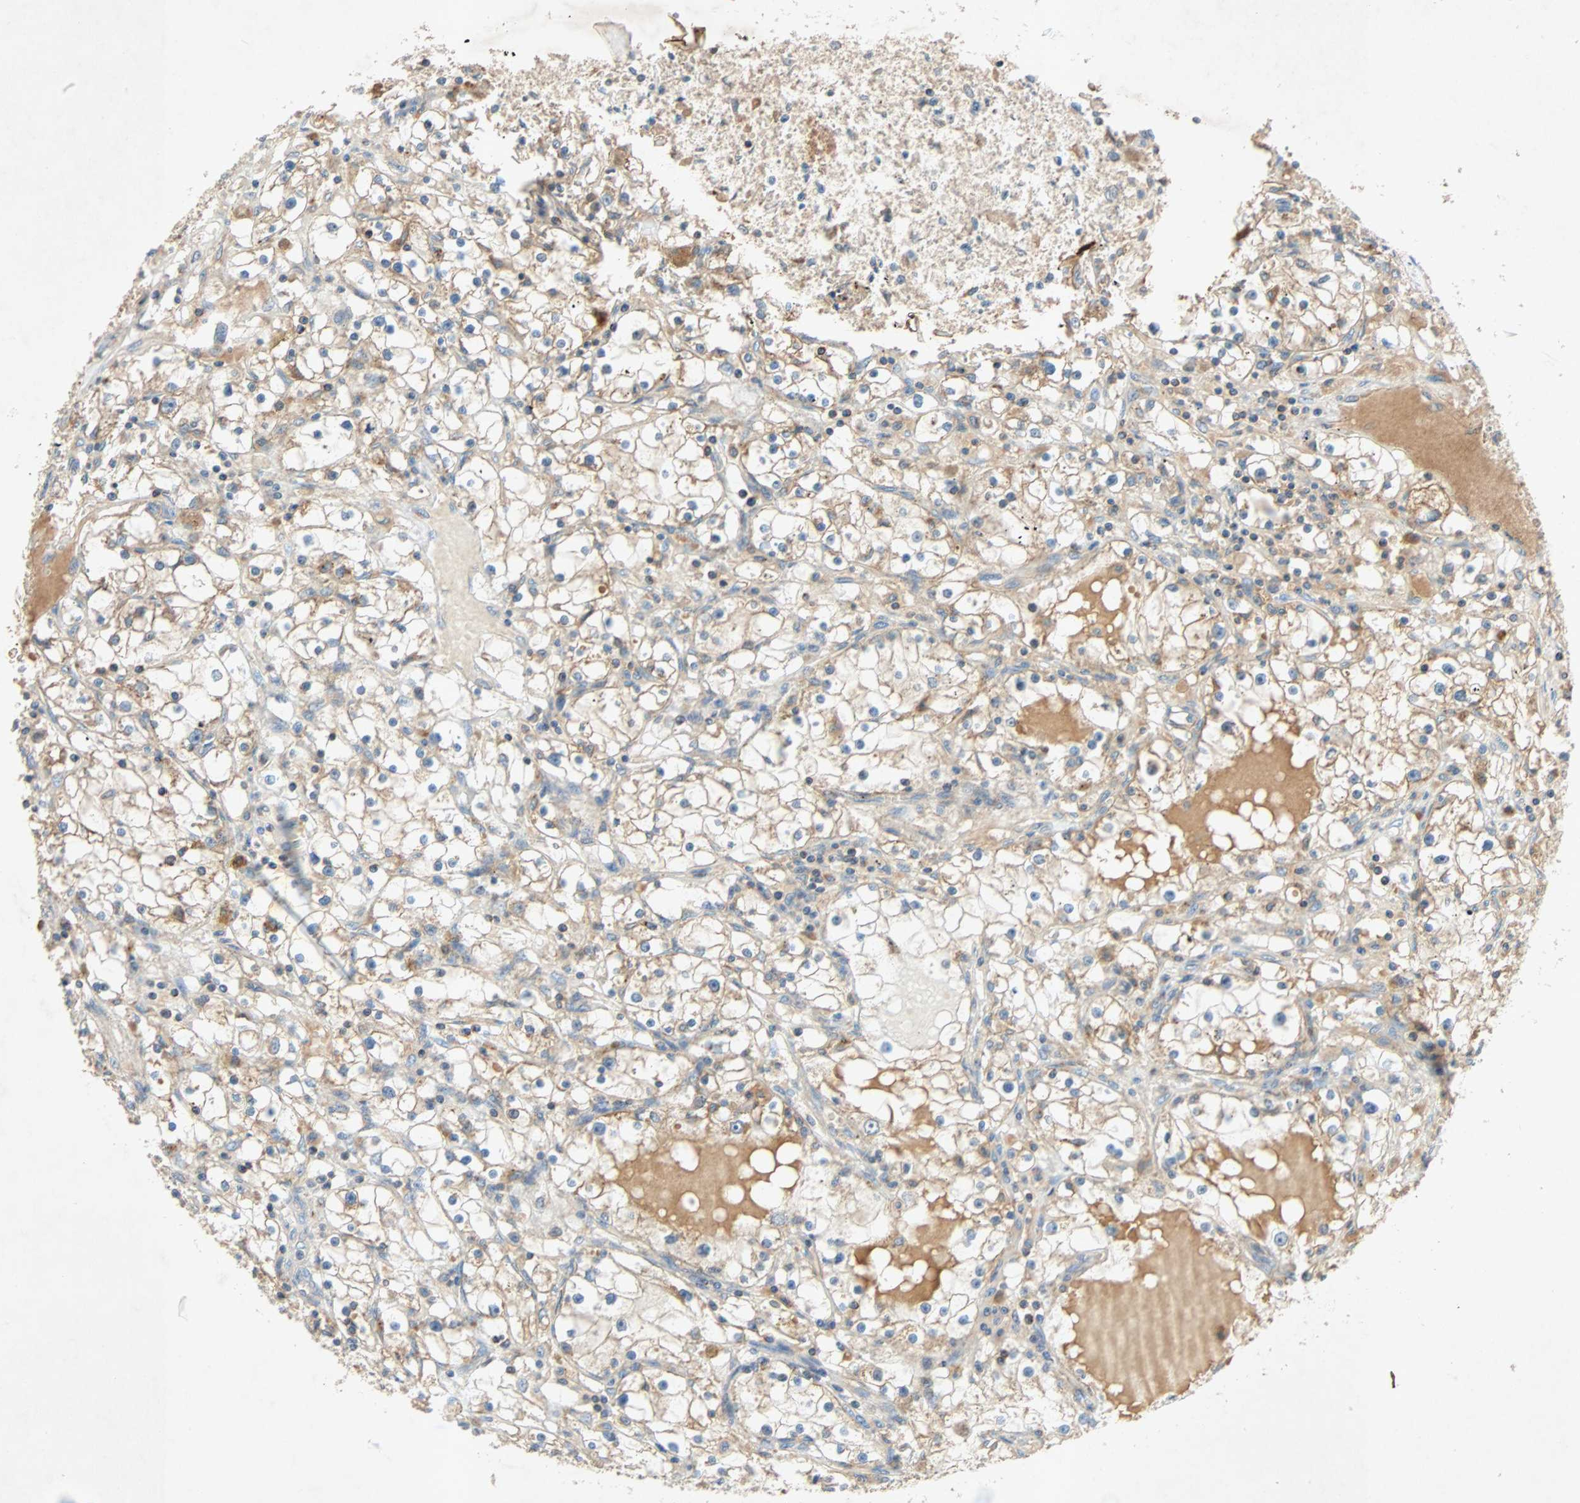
{"staining": {"intensity": "weak", "quantity": ">75%", "location": "cytoplasmic/membranous"}, "tissue": "renal cancer", "cell_type": "Tumor cells", "image_type": "cancer", "snomed": [{"axis": "morphology", "description": "Adenocarcinoma, NOS"}, {"axis": "topography", "description": "Kidney"}], "caption": "This image reveals immunohistochemistry staining of human renal adenocarcinoma, with low weak cytoplasmic/membranous staining in about >75% of tumor cells.", "gene": "XYLT1", "patient": {"sex": "male", "age": 56}}